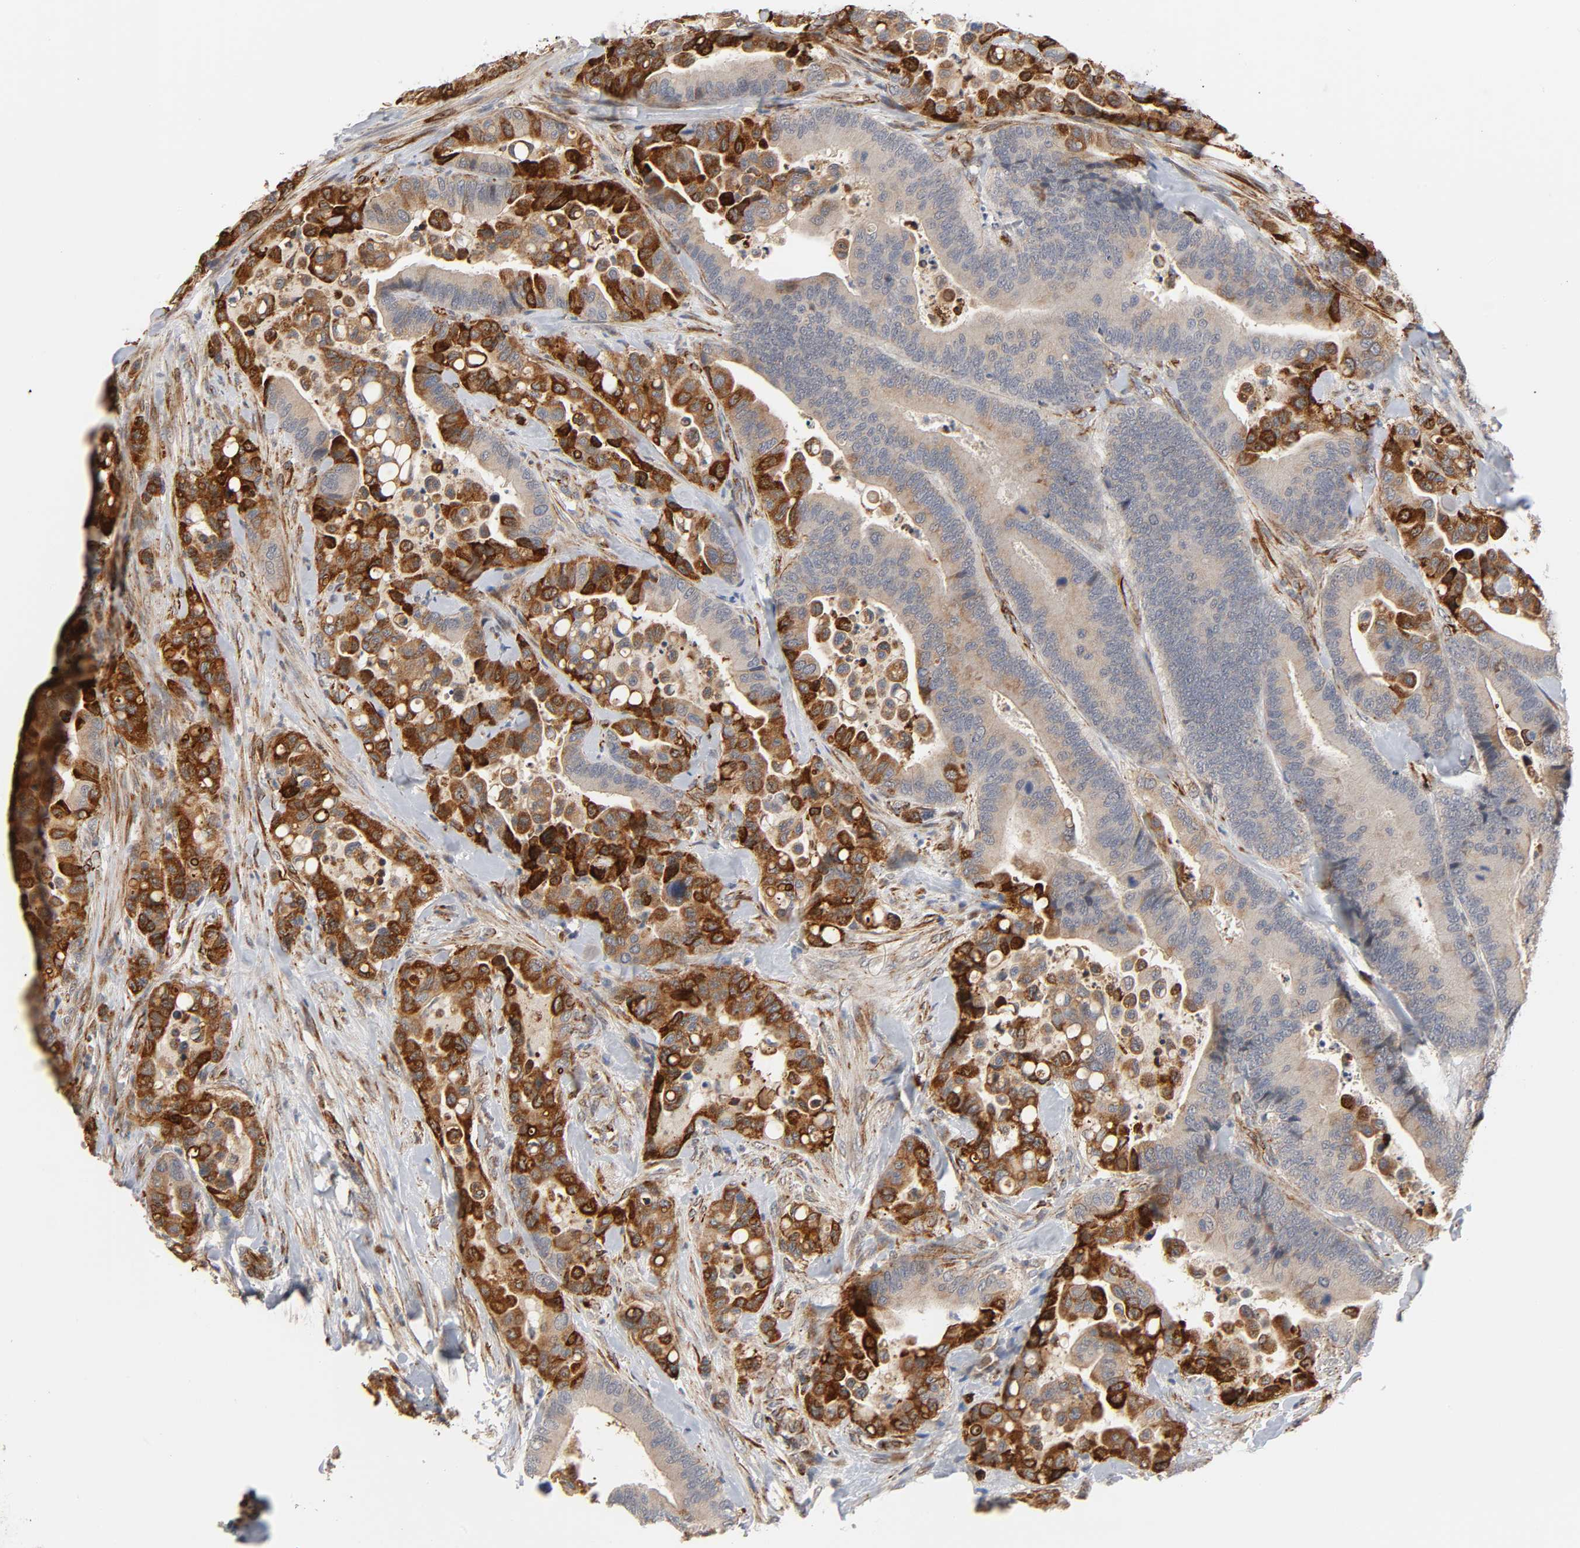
{"staining": {"intensity": "moderate", "quantity": ">75%", "location": "cytoplasmic/membranous"}, "tissue": "colorectal cancer", "cell_type": "Tumor cells", "image_type": "cancer", "snomed": [{"axis": "morphology", "description": "Normal tissue, NOS"}, {"axis": "morphology", "description": "Adenocarcinoma, NOS"}, {"axis": "topography", "description": "Colon"}], "caption": "There is medium levels of moderate cytoplasmic/membranous staining in tumor cells of colorectal cancer, as demonstrated by immunohistochemical staining (brown color).", "gene": "REEP6", "patient": {"sex": "male", "age": 82}}